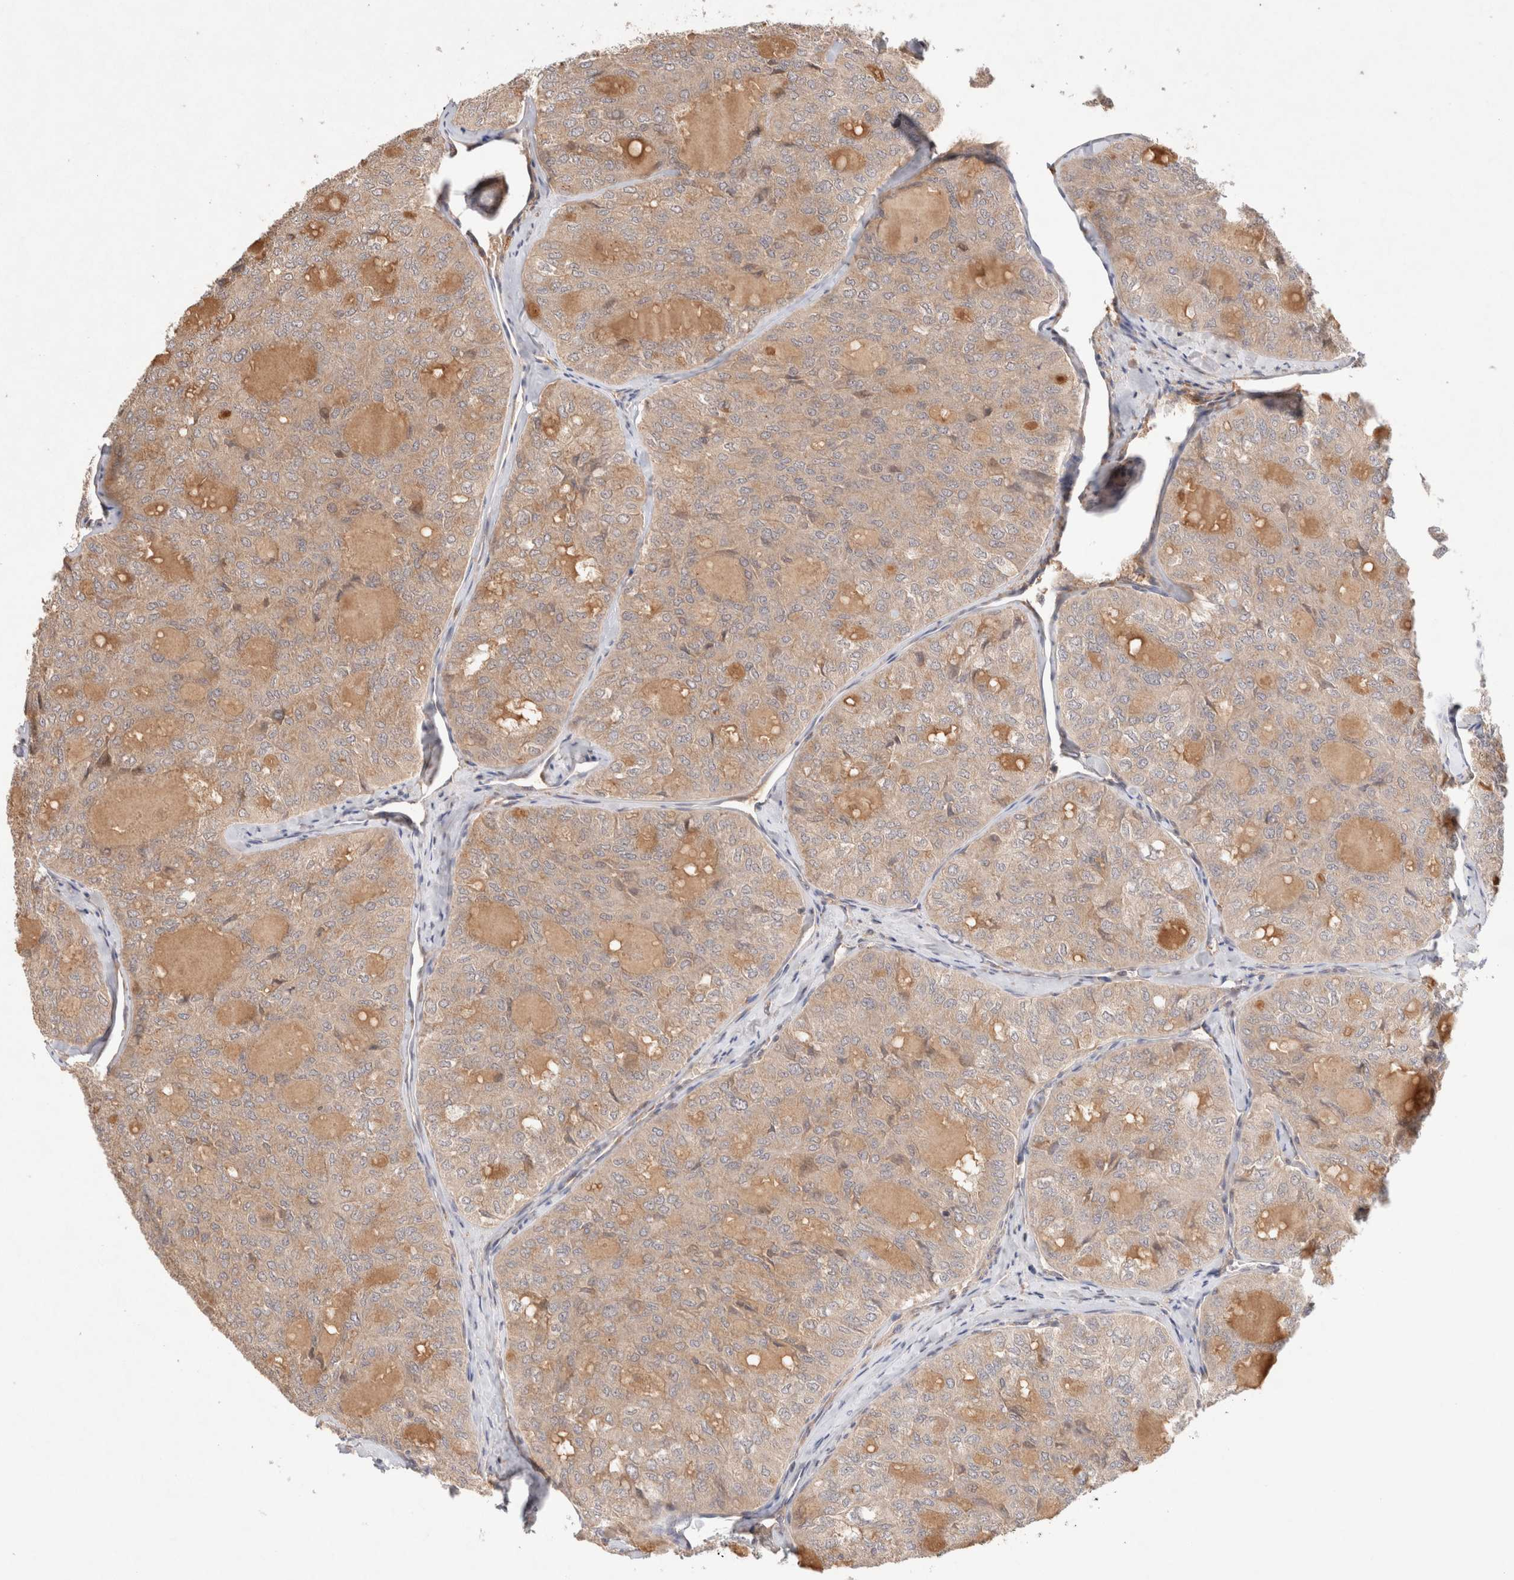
{"staining": {"intensity": "weak", "quantity": ">75%", "location": "cytoplasmic/membranous"}, "tissue": "thyroid cancer", "cell_type": "Tumor cells", "image_type": "cancer", "snomed": [{"axis": "morphology", "description": "Follicular adenoma carcinoma, NOS"}, {"axis": "topography", "description": "Thyroid gland"}], "caption": "Brown immunohistochemical staining in thyroid follicular adenoma carcinoma exhibits weak cytoplasmic/membranous staining in about >75% of tumor cells.", "gene": "KLHL20", "patient": {"sex": "male", "age": 75}}